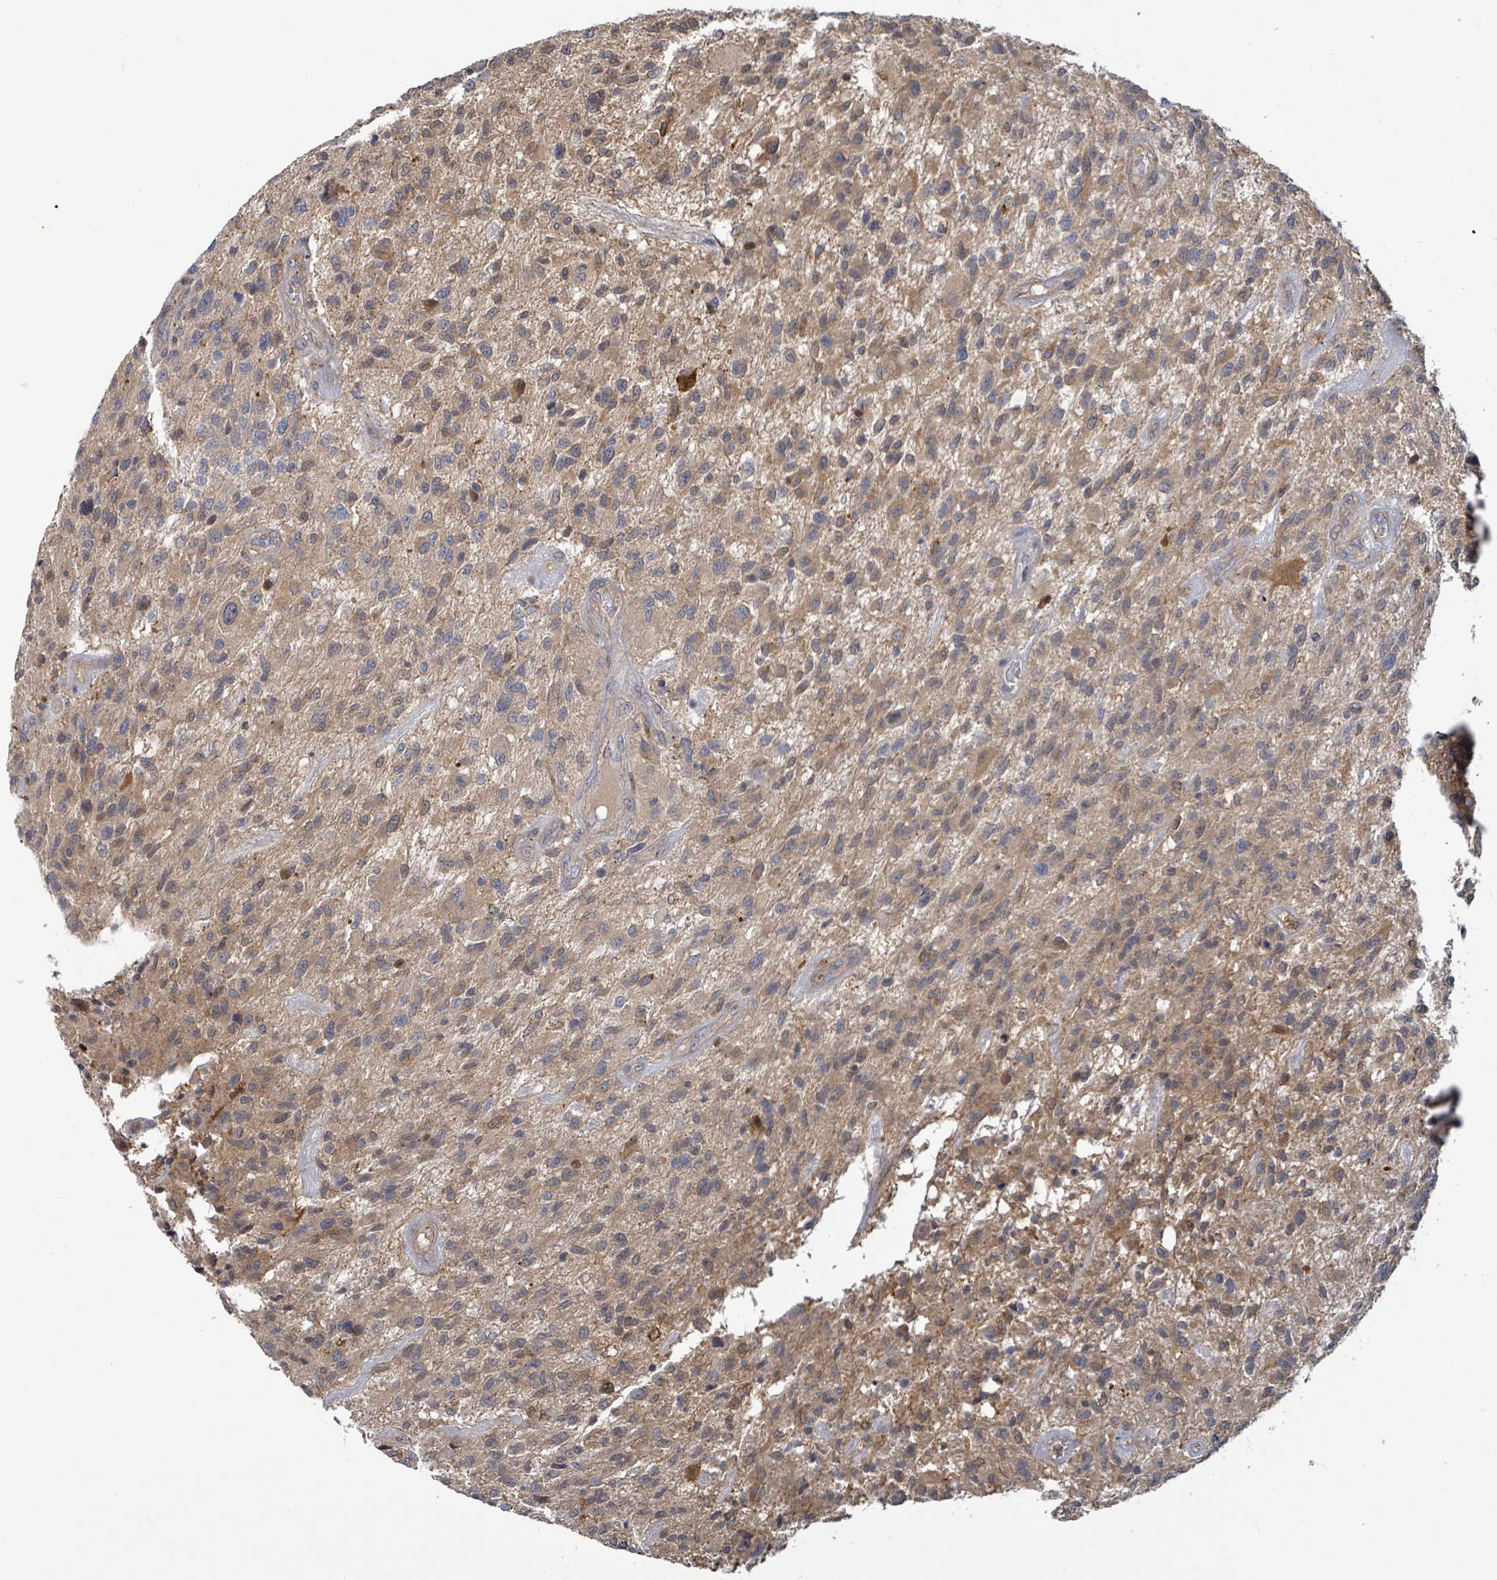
{"staining": {"intensity": "weak", "quantity": "25%-75%", "location": "cytoplasmic/membranous"}, "tissue": "glioma", "cell_type": "Tumor cells", "image_type": "cancer", "snomed": [{"axis": "morphology", "description": "Glioma, malignant, High grade"}, {"axis": "topography", "description": "Brain"}], "caption": "Brown immunohistochemical staining in malignant glioma (high-grade) demonstrates weak cytoplasmic/membranous expression in about 25%-75% of tumor cells.", "gene": "PGAM1", "patient": {"sex": "male", "age": 47}}